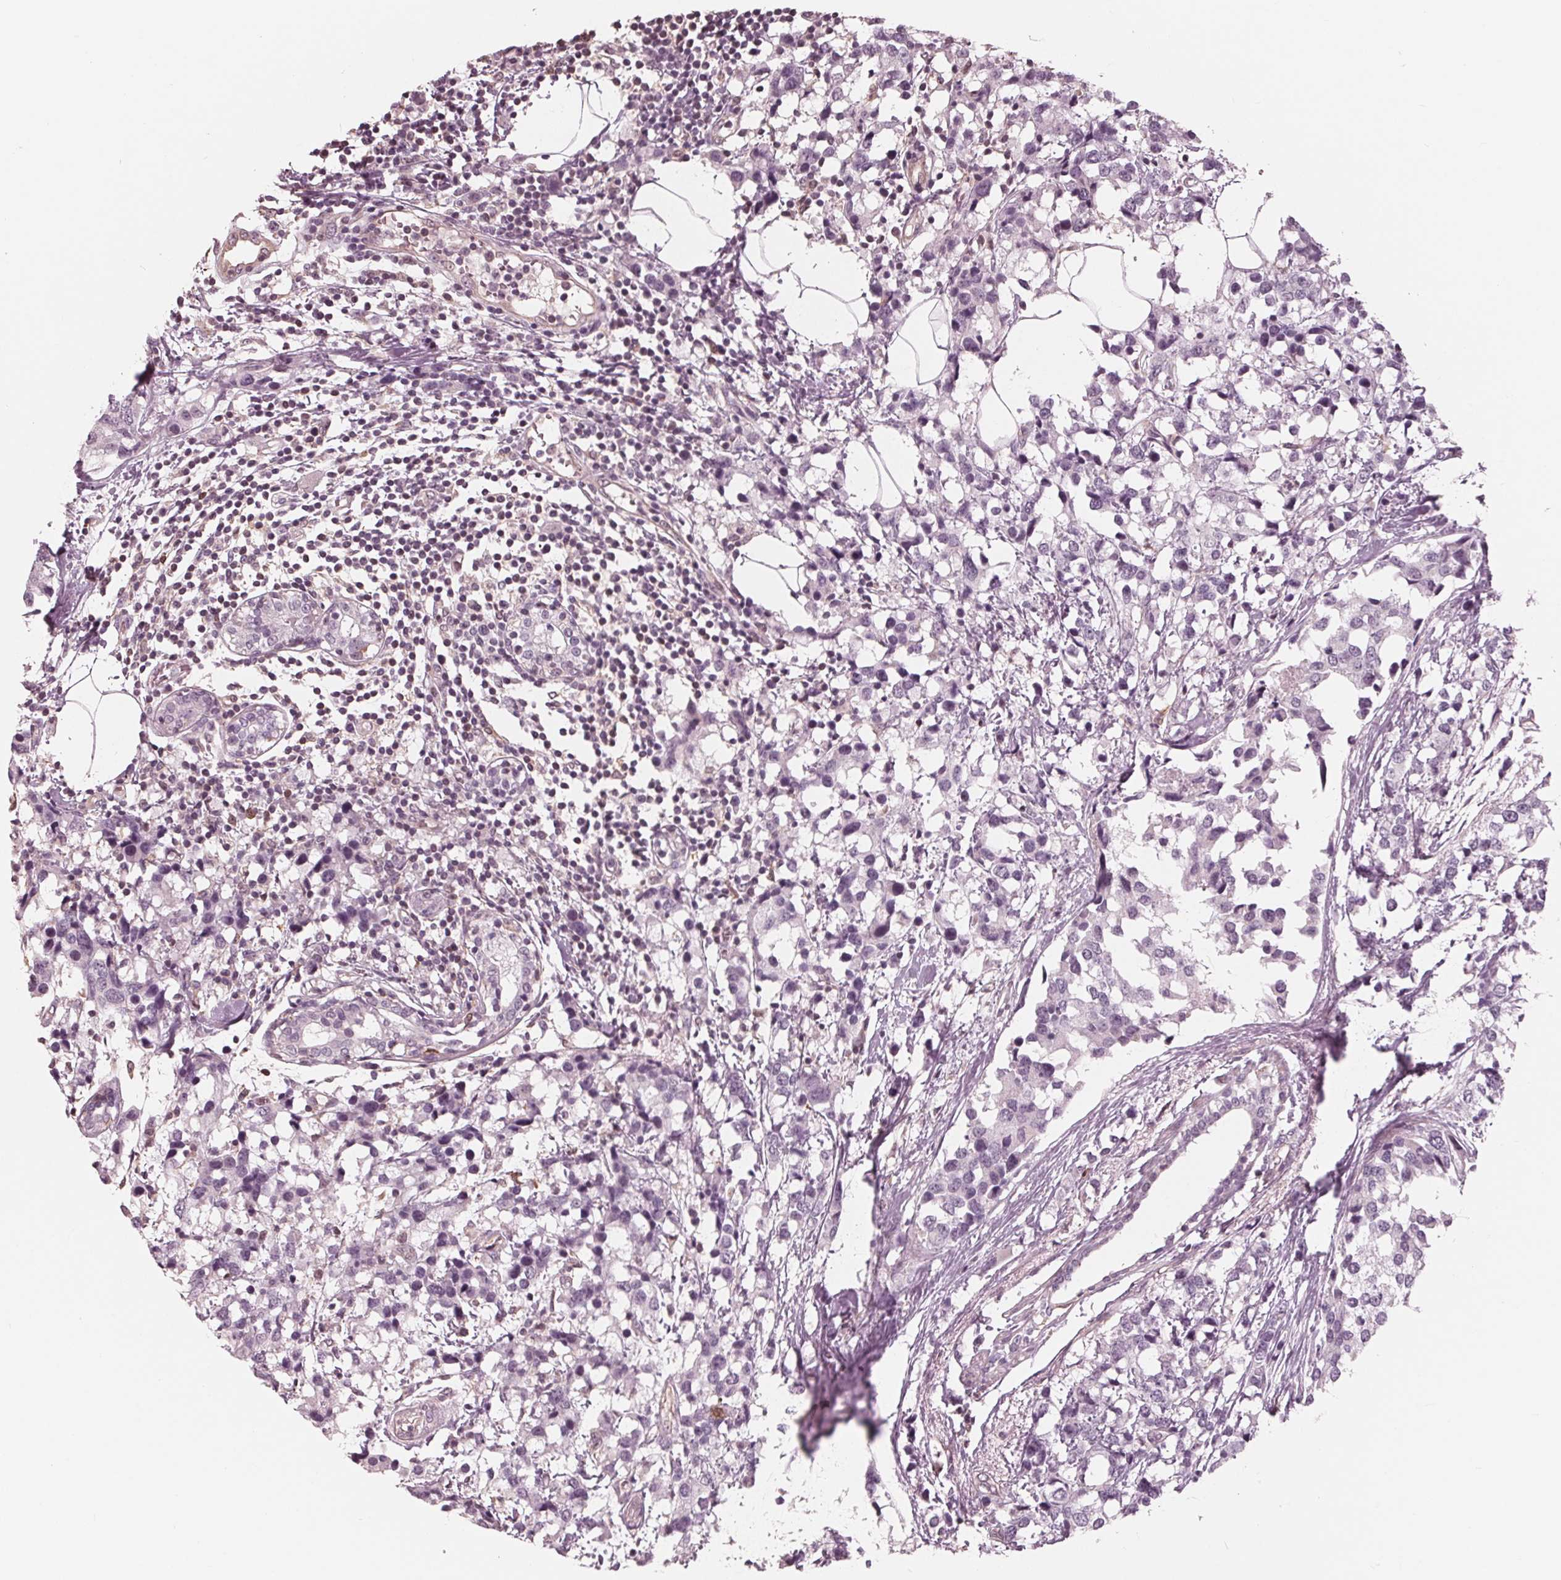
{"staining": {"intensity": "negative", "quantity": "none", "location": "none"}, "tissue": "breast cancer", "cell_type": "Tumor cells", "image_type": "cancer", "snomed": [{"axis": "morphology", "description": "Lobular carcinoma"}, {"axis": "topography", "description": "Breast"}], "caption": "Immunohistochemical staining of human breast cancer exhibits no significant positivity in tumor cells.", "gene": "ING3", "patient": {"sex": "female", "age": 59}}